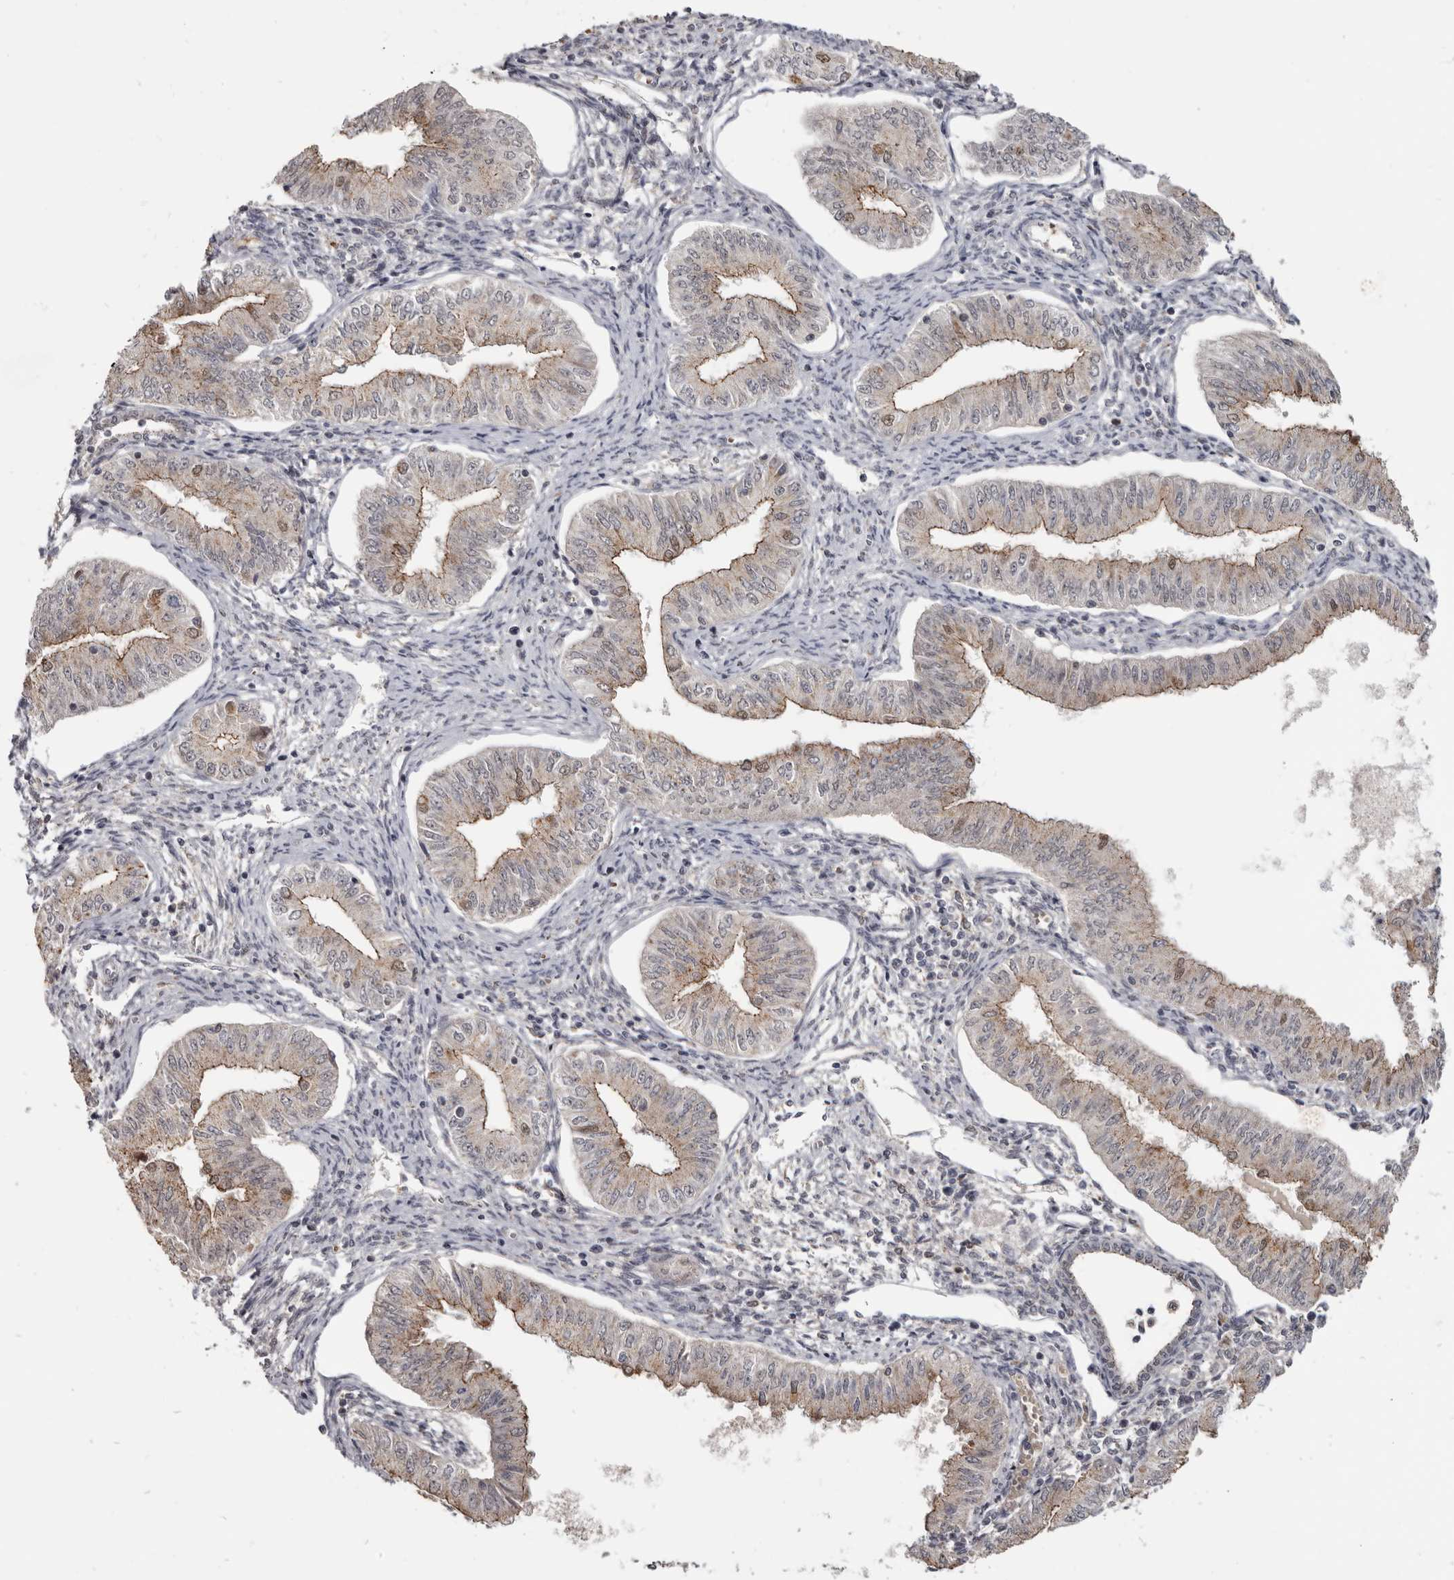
{"staining": {"intensity": "moderate", "quantity": "25%-75%", "location": "cytoplasmic/membranous,nuclear"}, "tissue": "endometrial cancer", "cell_type": "Tumor cells", "image_type": "cancer", "snomed": [{"axis": "morphology", "description": "Normal tissue, NOS"}, {"axis": "morphology", "description": "Adenocarcinoma, NOS"}, {"axis": "topography", "description": "Endometrium"}], "caption": "The histopathology image reveals immunohistochemical staining of endometrial adenocarcinoma. There is moderate cytoplasmic/membranous and nuclear positivity is present in approximately 25%-75% of tumor cells.", "gene": "CGN", "patient": {"sex": "female", "age": 53}}